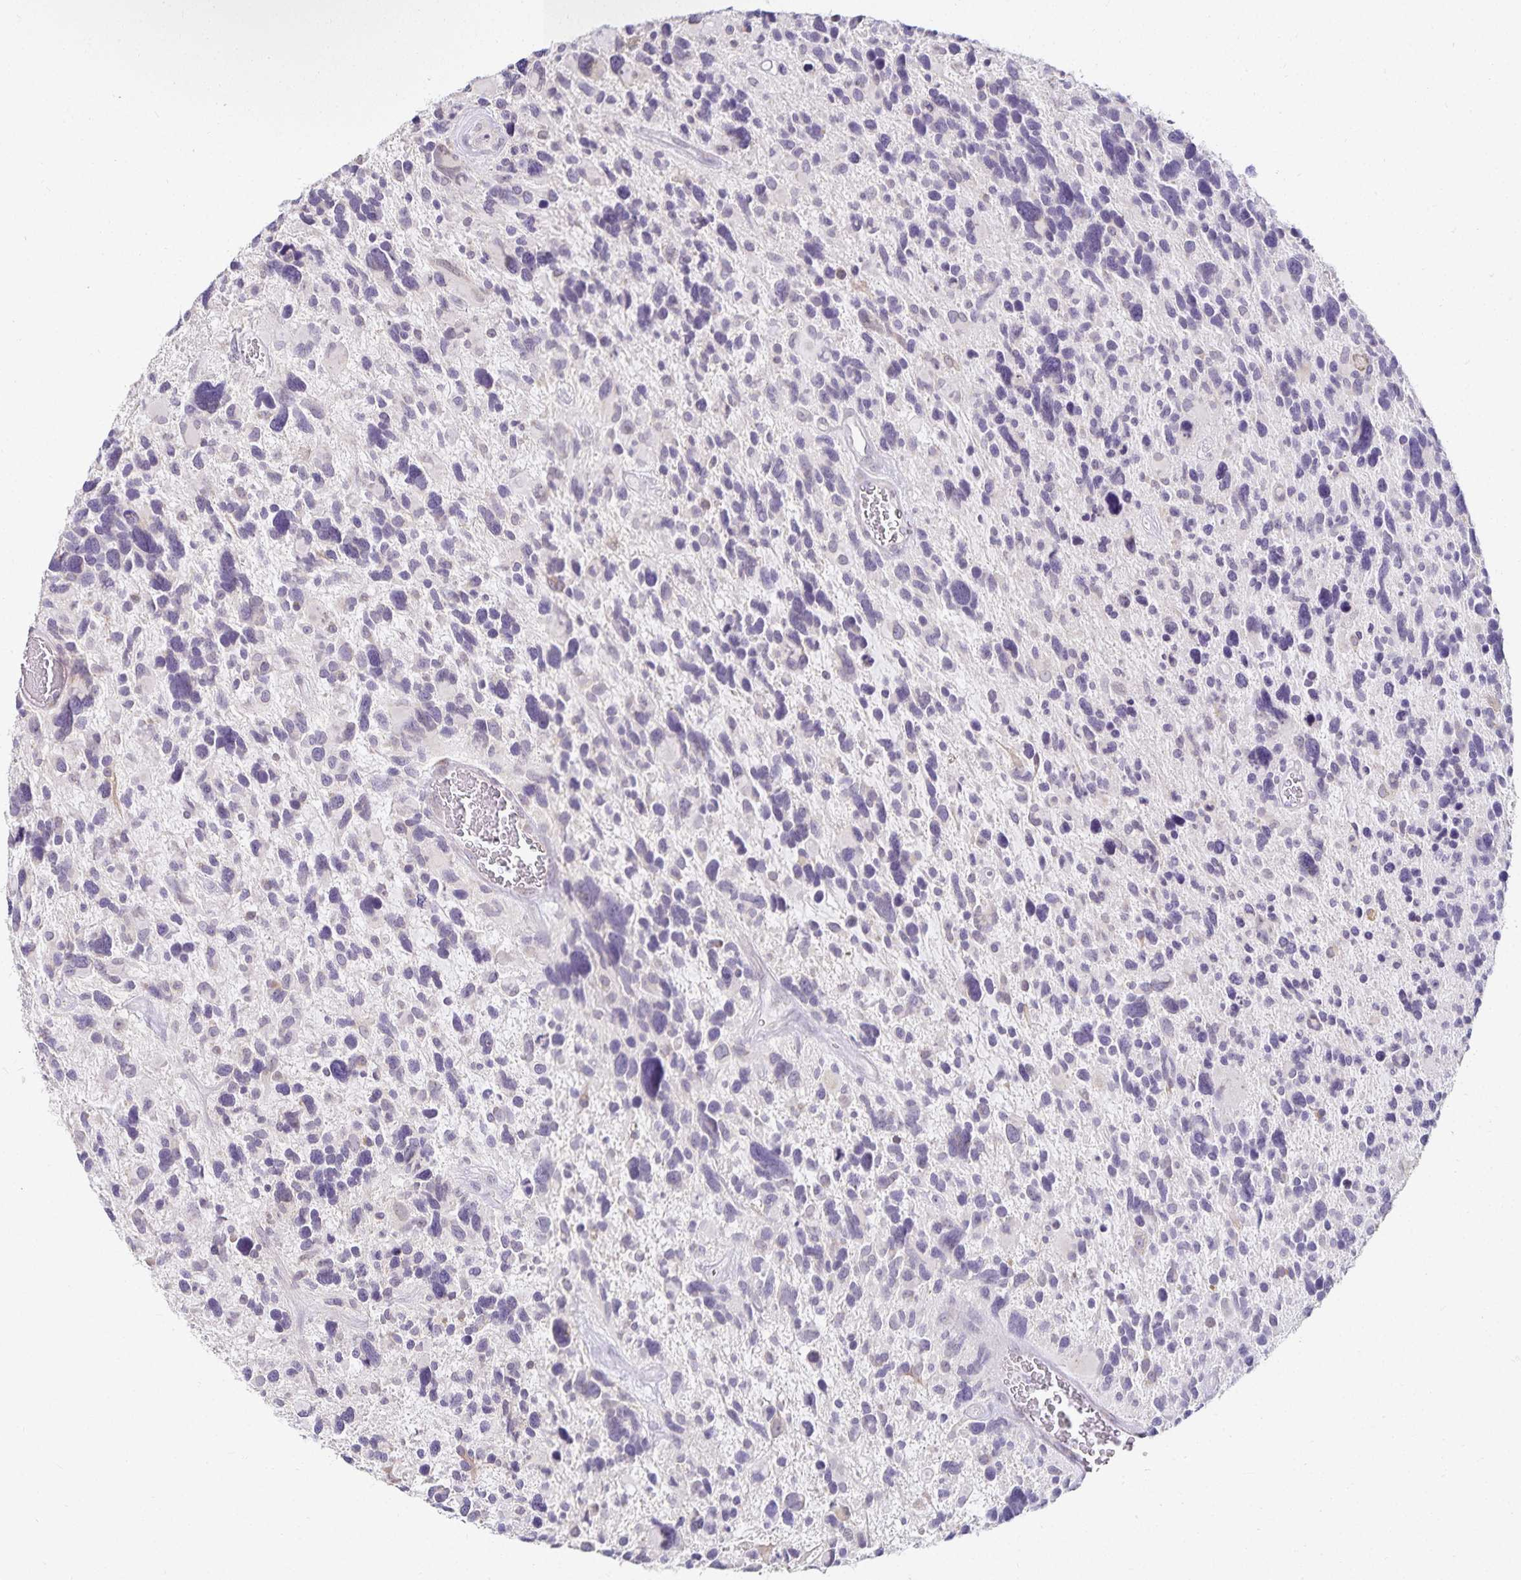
{"staining": {"intensity": "negative", "quantity": "none", "location": "none"}, "tissue": "glioma", "cell_type": "Tumor cells", "image_type": "cancer", "snomed": [{"axis": "morphology", "description": "Glioma, malignant, High grade"}, {"axis": "topography", "description": "Brain"}], "caption": "High magnification brightfield microscopy of malignant glioma (high-grade) stained with DAB (3,3'-diaminobenzidine) (brown) and counterstained with hematoxylin (blue): tumor cells show no significant staining.", "gene": "GP2", "patient": {"sex": "male", "age": 49}}